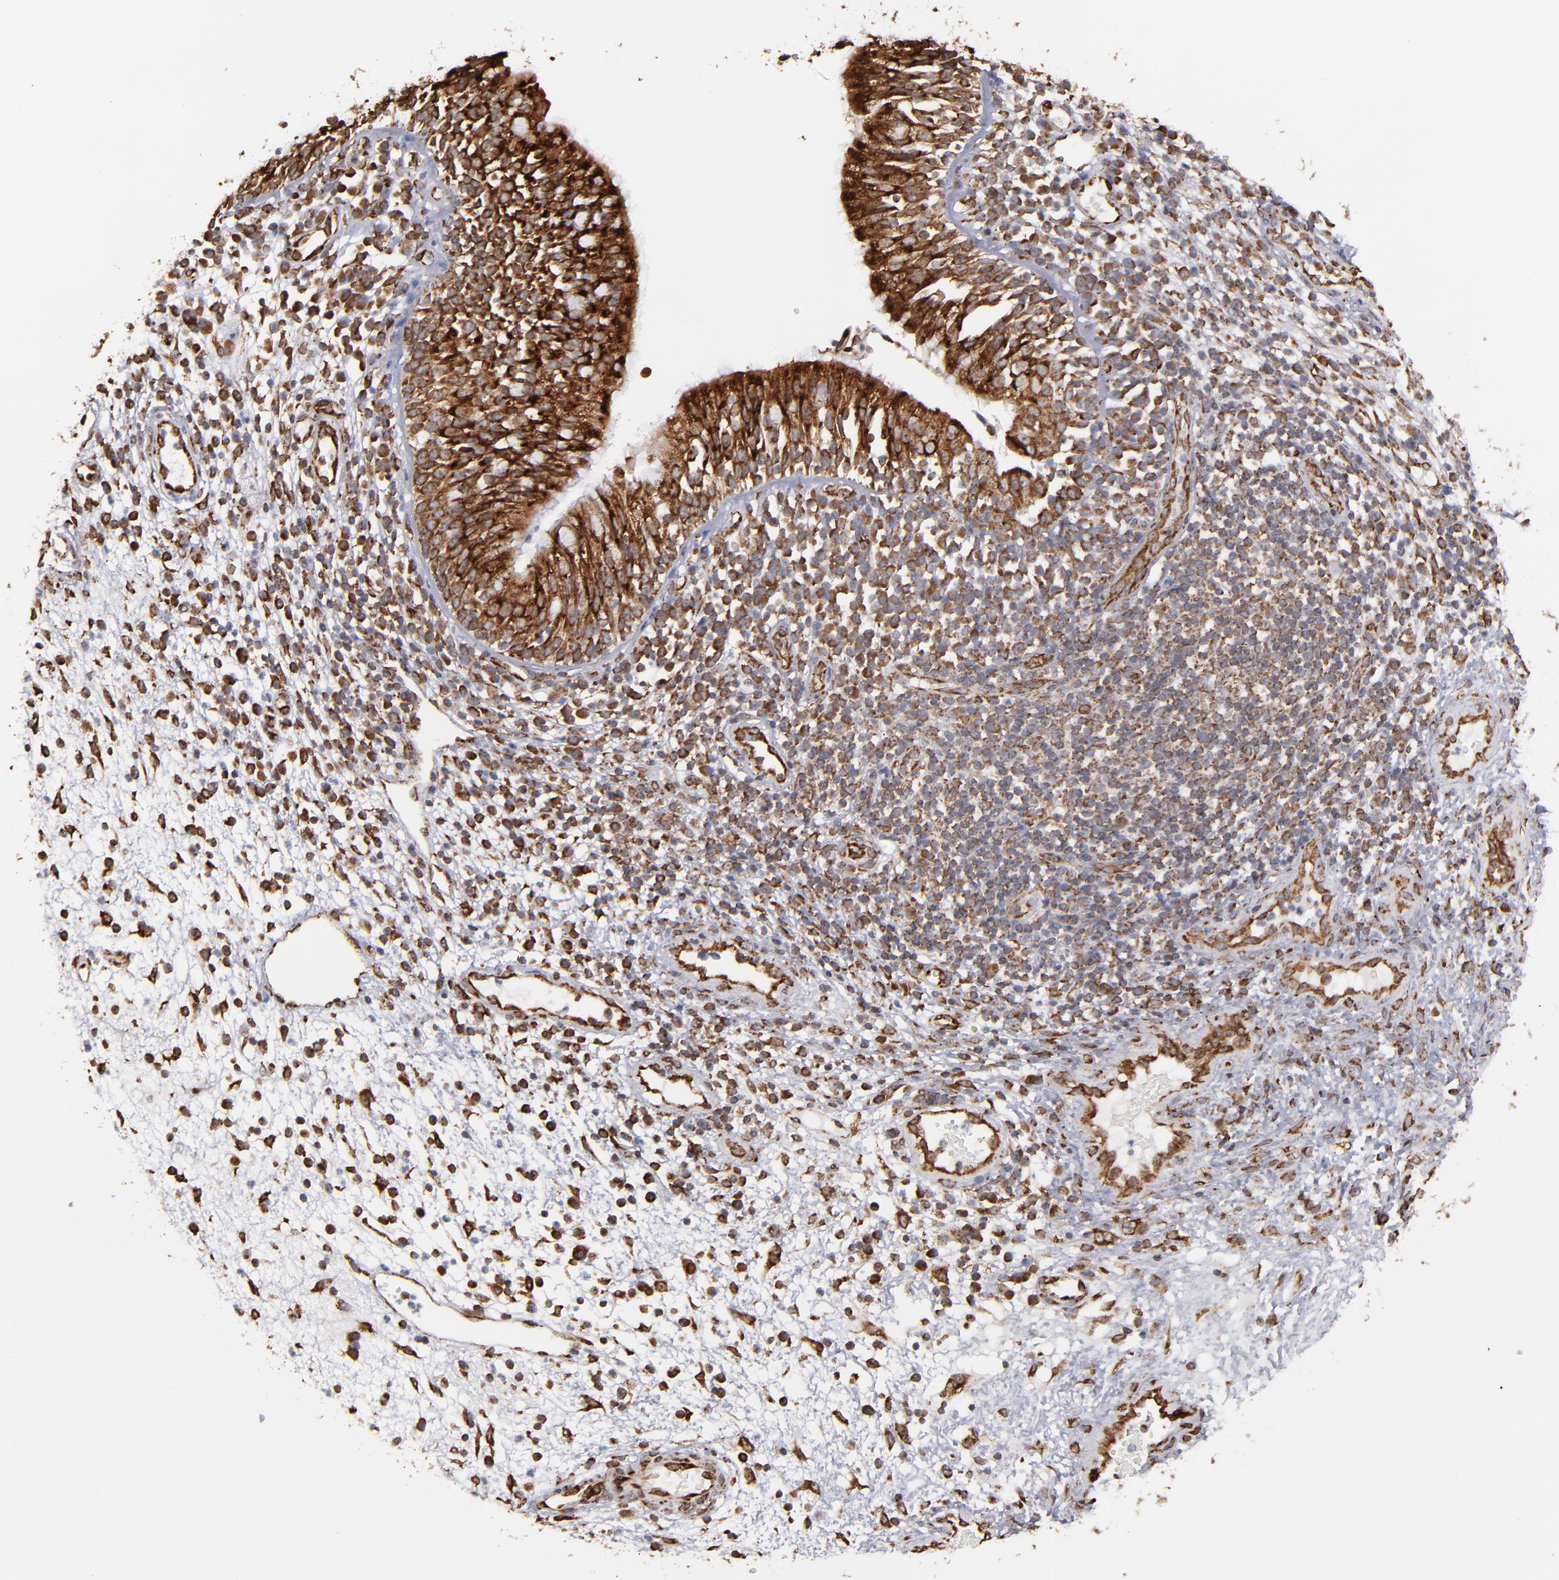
{"staining": {"intensity": "strong", "quantity": ">75%", "location": "cytoplasmic/membranous"}, "tissue": "nasopharynx", "cell_type": "Respiratory epithelial cells", "image_type": "normal", "snomed": [{"axis": "morphology", "description": "Normal tissue, NOS"}, {"axis": "morphology", "description": "Inflammation, NOS"}, {"axis": "morphology", "description": "Malignant melanoma, Metastatic site"}, {"axis": "topography", "description": "Nasopharynx"}], "caption": "Immunohistochemical staining of unremarkable nasopharynx shows strong cytoplasmic/membranous protein staining in approximately >75% of respiratory epithelial cells.", "gene": "KTN1", "patient": {"sex": "female", "age": 55}}